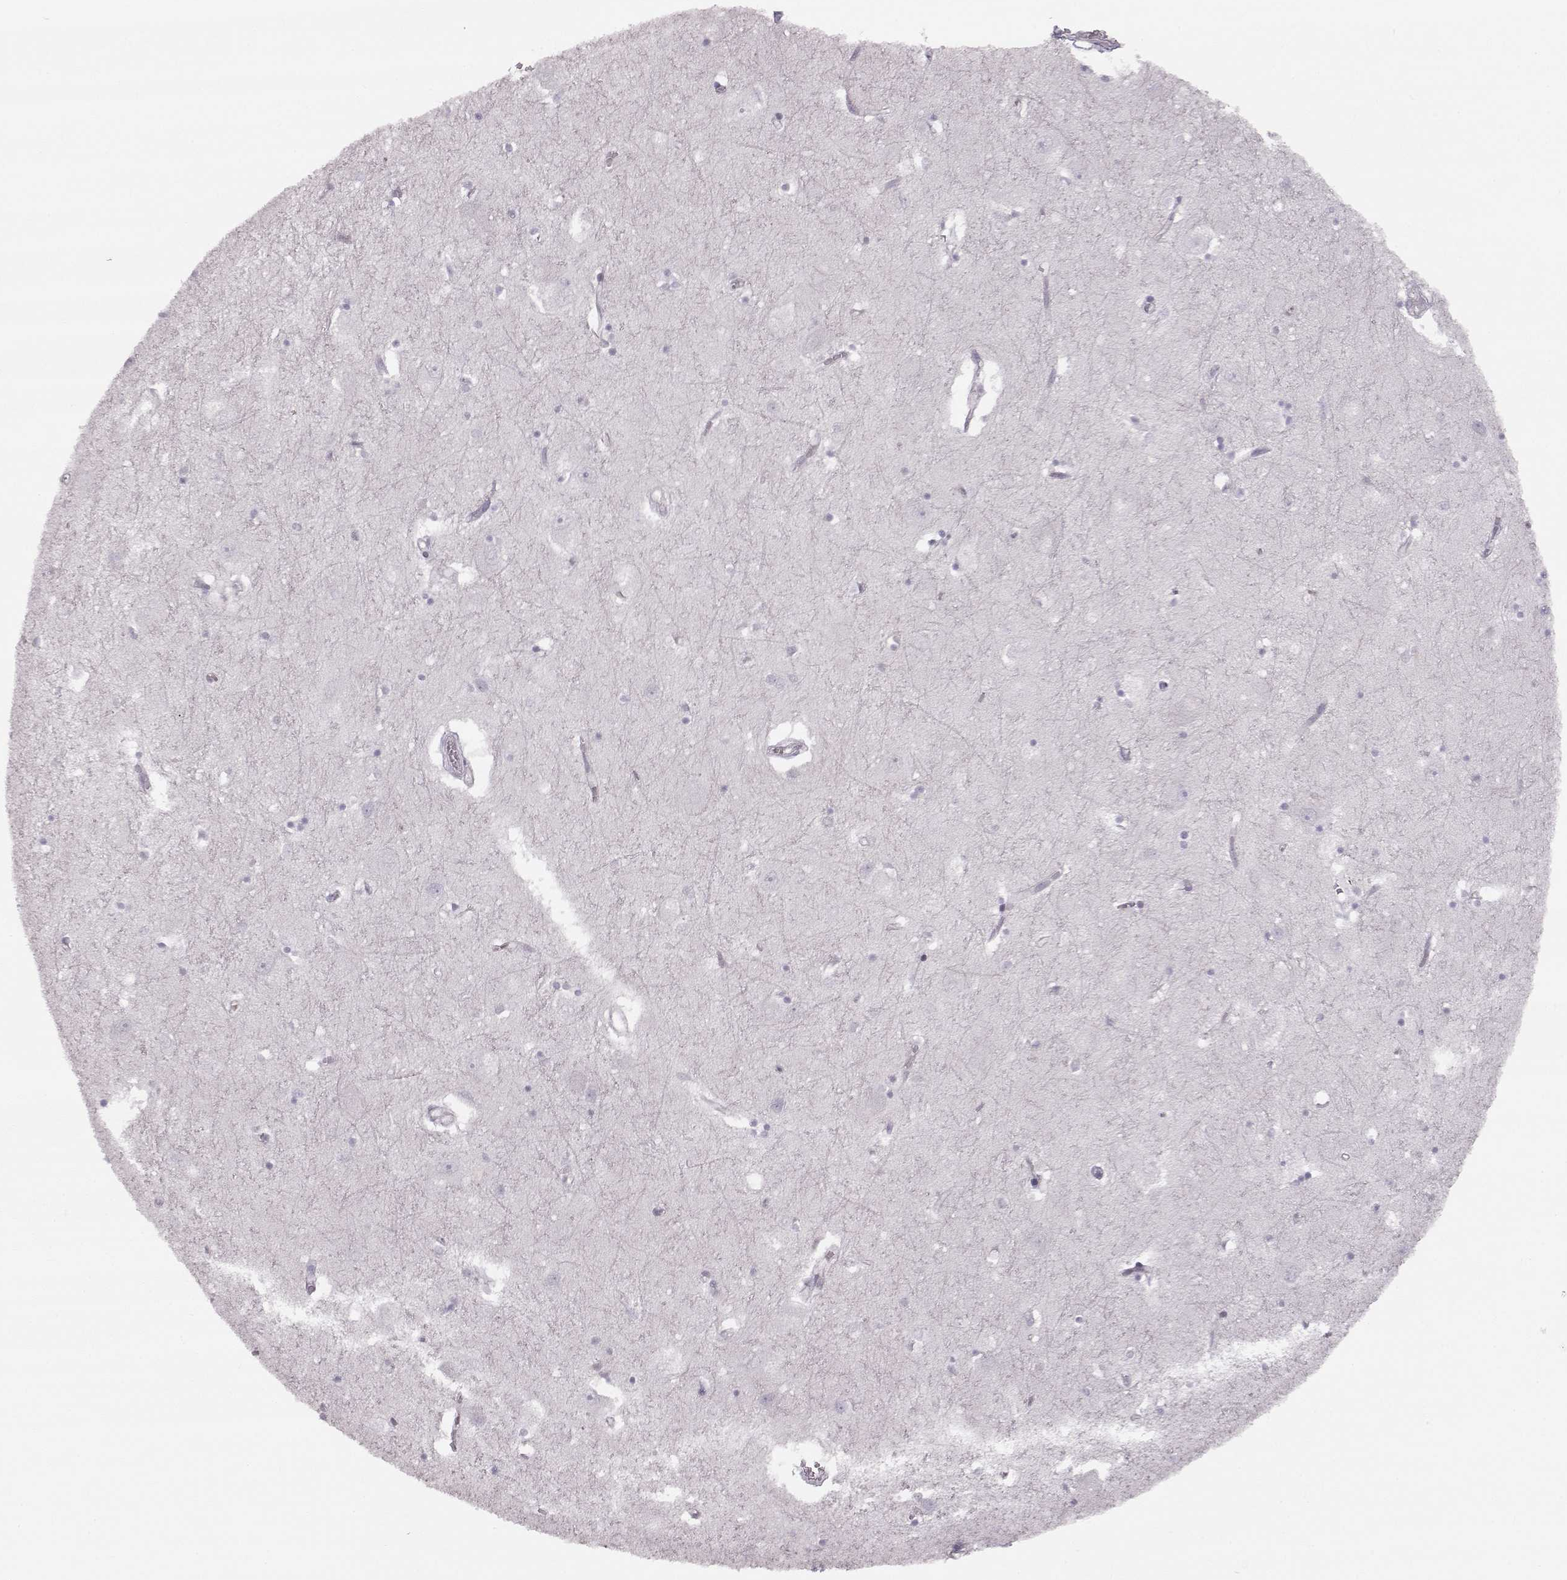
{"staining": {"intensity": "negative", "quantity": "none", "location": "none"}, "tissue": "caudate", "cell_type": "Glial cells", "image_type": "normal", "snomed": [{"axis": "morphology", "description": "Normal tissue, NOS"}, {"axis": "topography", "description": "Lateral ventricle wall"}], "caption": "An immunohistochemistry histopathology image of benign caudate is shown. There is no staining in glial cells of caudate. (Immunohistochemistry (ihc), brightfield microscopy, high magnification).", "gene": "KIF13B", "patient": {"sex": "male", "age": 54}}